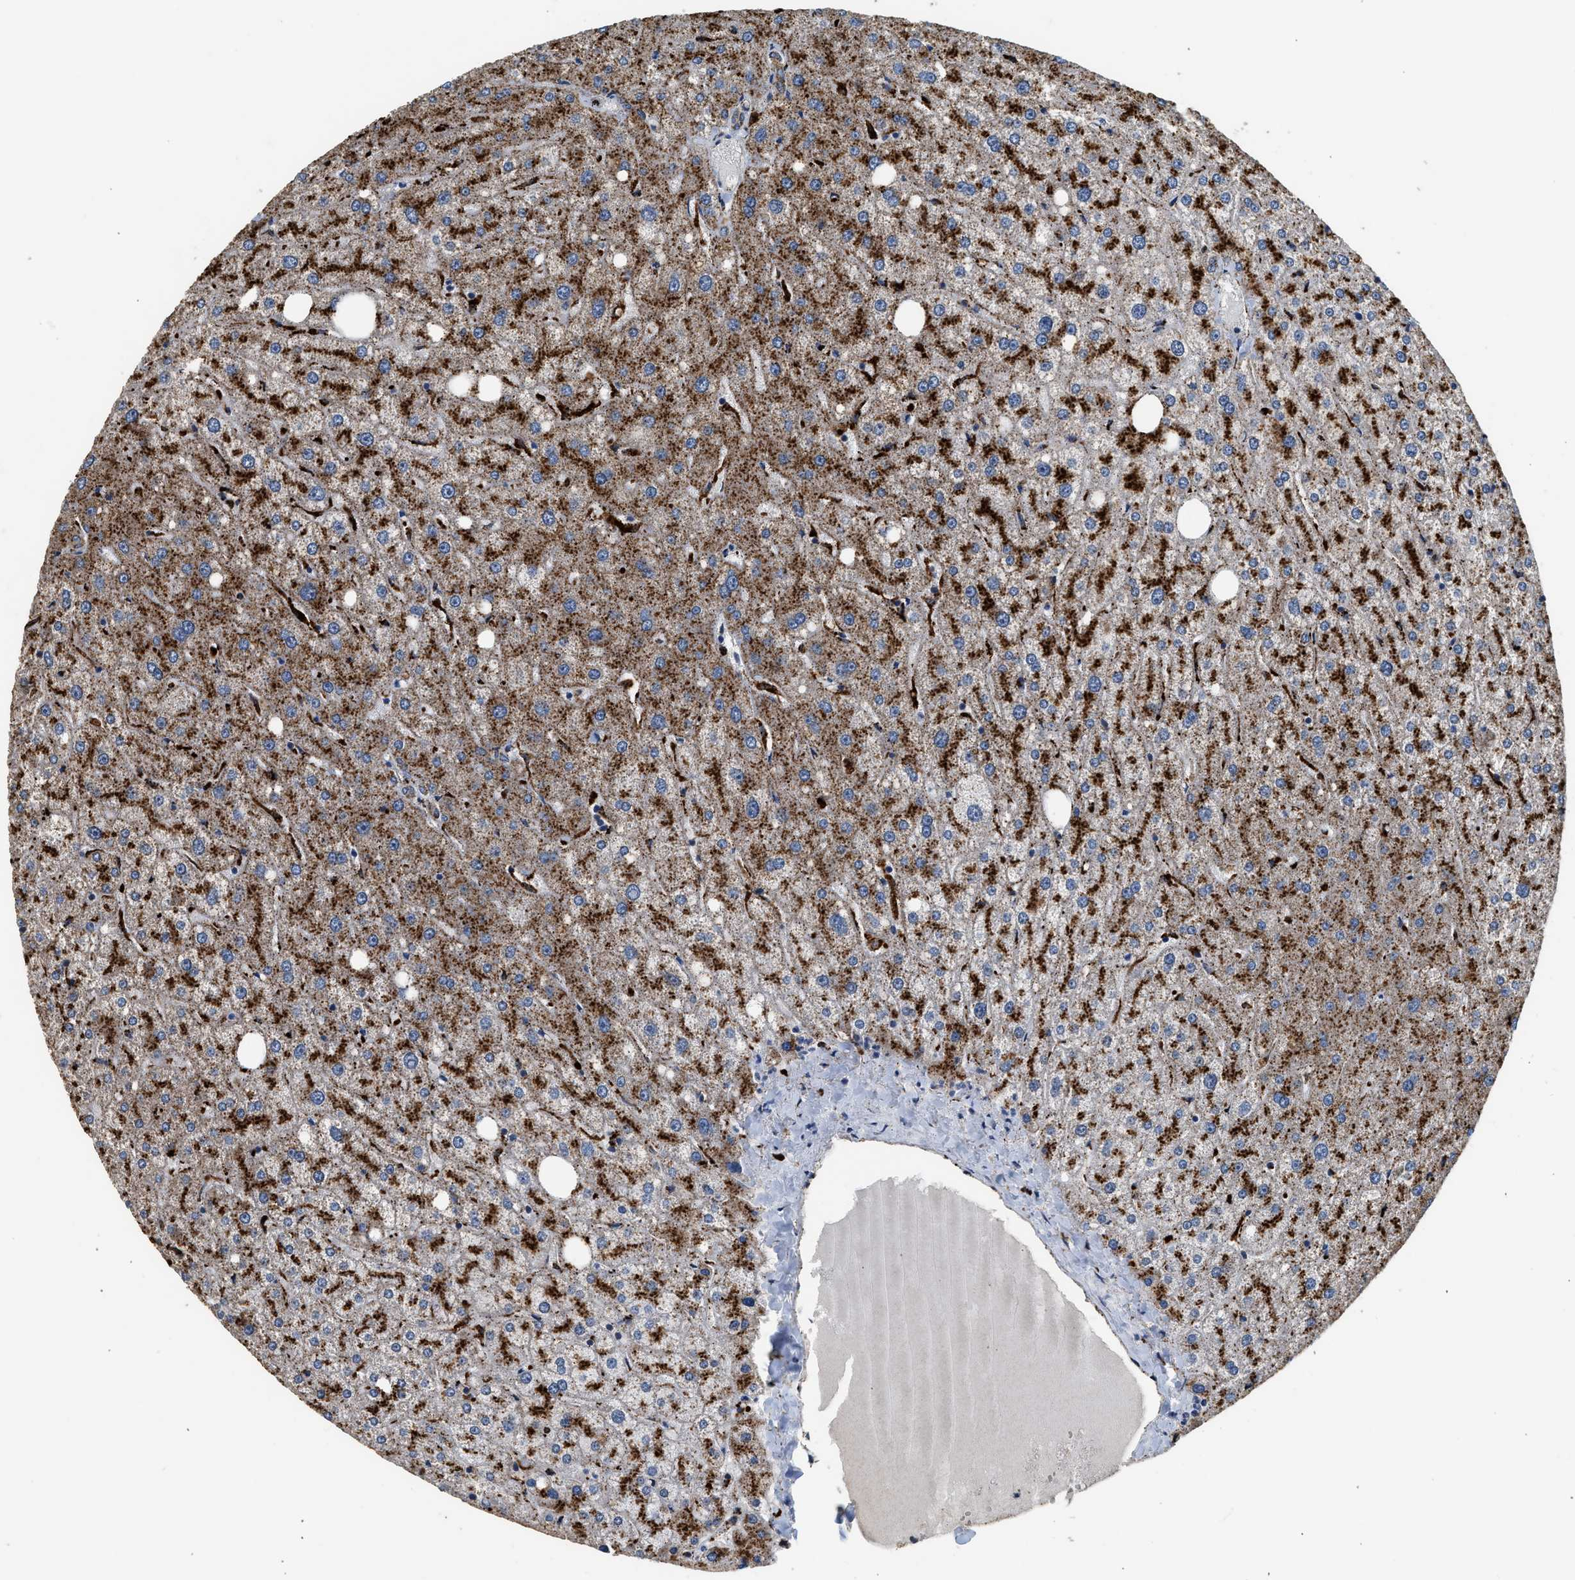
{"staining": {"intensity": "weak", "quantity": "25%-75%", "location": "cytoplasmic/membranous"}, "tissue": "liver", "cell_type": "Cholangiocytes", "image_type": "normal", "snomed": [{"axis": "morphology", "description": "Normal tissue, NOS"}, {"axis": "topography", "description": "Liver"}], "caption": "IHC of benign human liver demonstrates low levels of weak cytoplasmic/membranous positivity in approximately 25%-75% of cholangiocytes. (Brightfield microscopy of DAB IHC at high magnification).", "gene": "CTSV", "patient": {"sex": "male", "age": 73}}